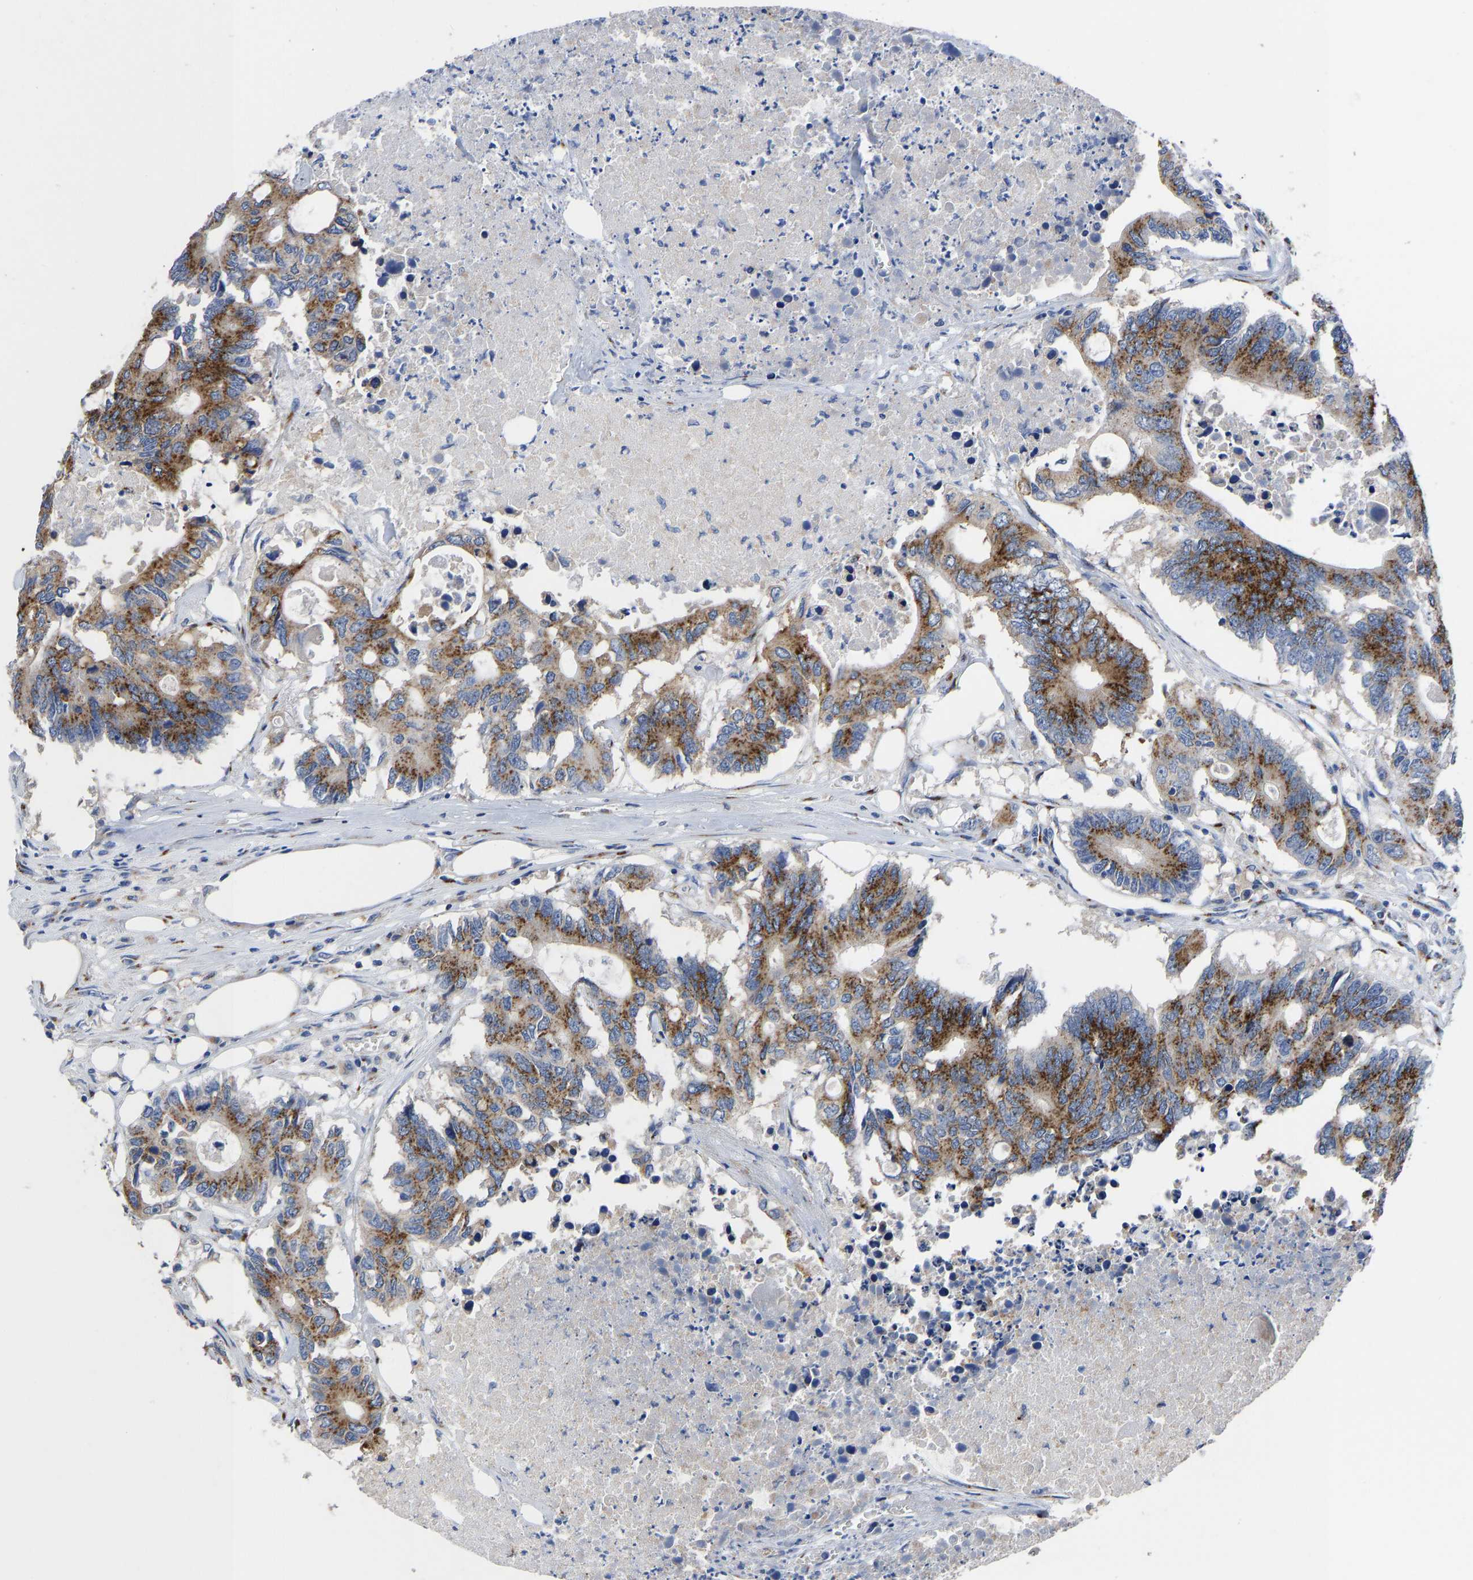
{"staining": {"intensity": "moderate", "quantity": ">75%", "location": "cytoplasmic/membranous"}, "tissue": "colorectal cancer", "cell_type": "Tumor cells", "image_type": "cancer", "snomed": [{"axis": "morphology", "description": "Adenocarcinoma, NOS"}, {"axis": "topography", "description": "Colon"}], "caption": "Immunohistochemical staining of colorectal cancer (adenocarcinoma) exhibits medium levels of moderate cytoplasmic/membranous protein expression in approximately >75% of tumor cells. The staining is performed using DAB brown chromogen to label protein expression. The nuclei are counter-stained blue using hematoxylin.", "gene": "TMEM87A", "patient": {"sex": "male", "age": 71}}